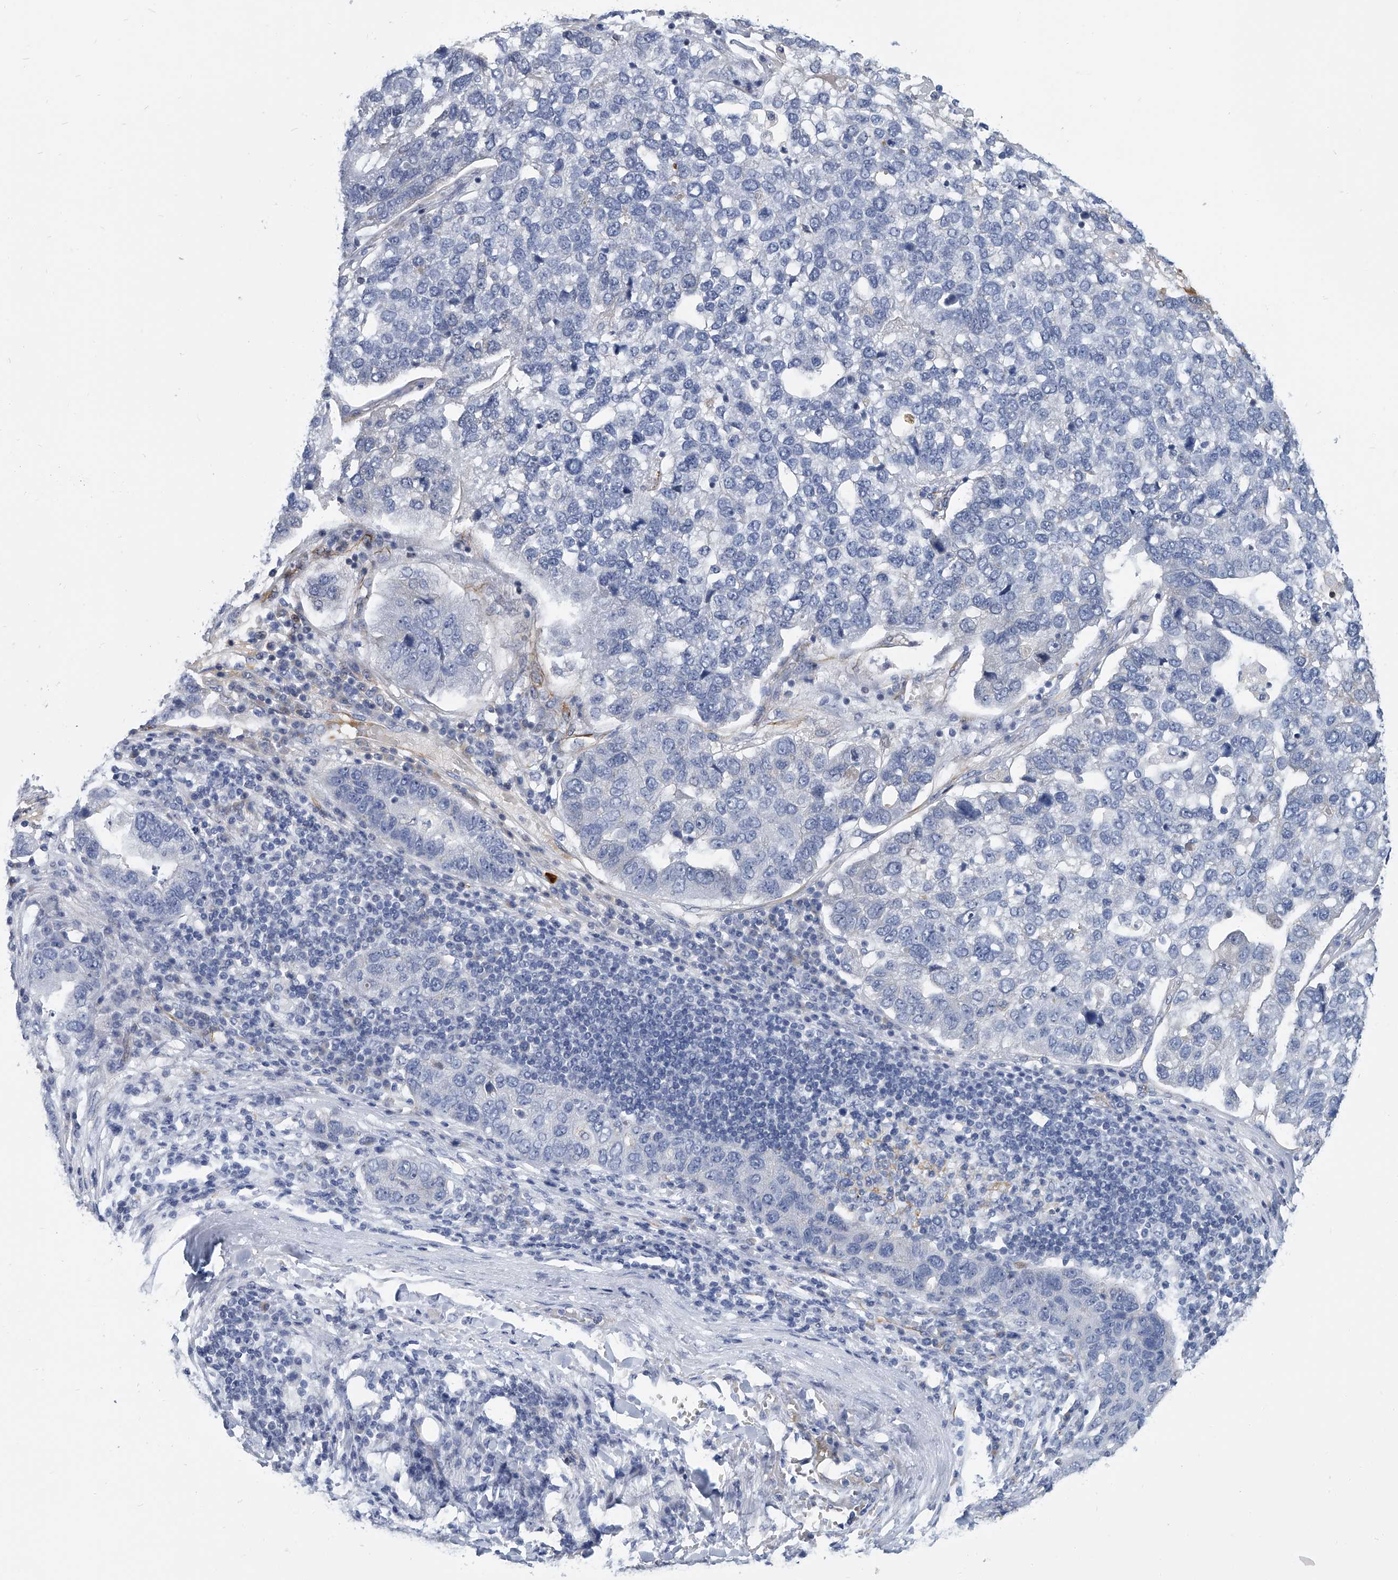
{"staining": {"intensity": "negative", "quantity": "none", "location": "none"}, "tissue": "pancreatic cancer", "cell_type": "Tumor cells", "image_type": "cancer", "snomed": [{"axis": "morphology", "description": "Adenocarcinoma, NOS"}, {"axis": "topography", "description": "Pancreas"}], "caption": "Photomicrograph shows no protein staining in tumor cells of pancreatic cancer tissue.", "gene": "KIRREL1", "patient": {"sex": "female", "age": 61}}